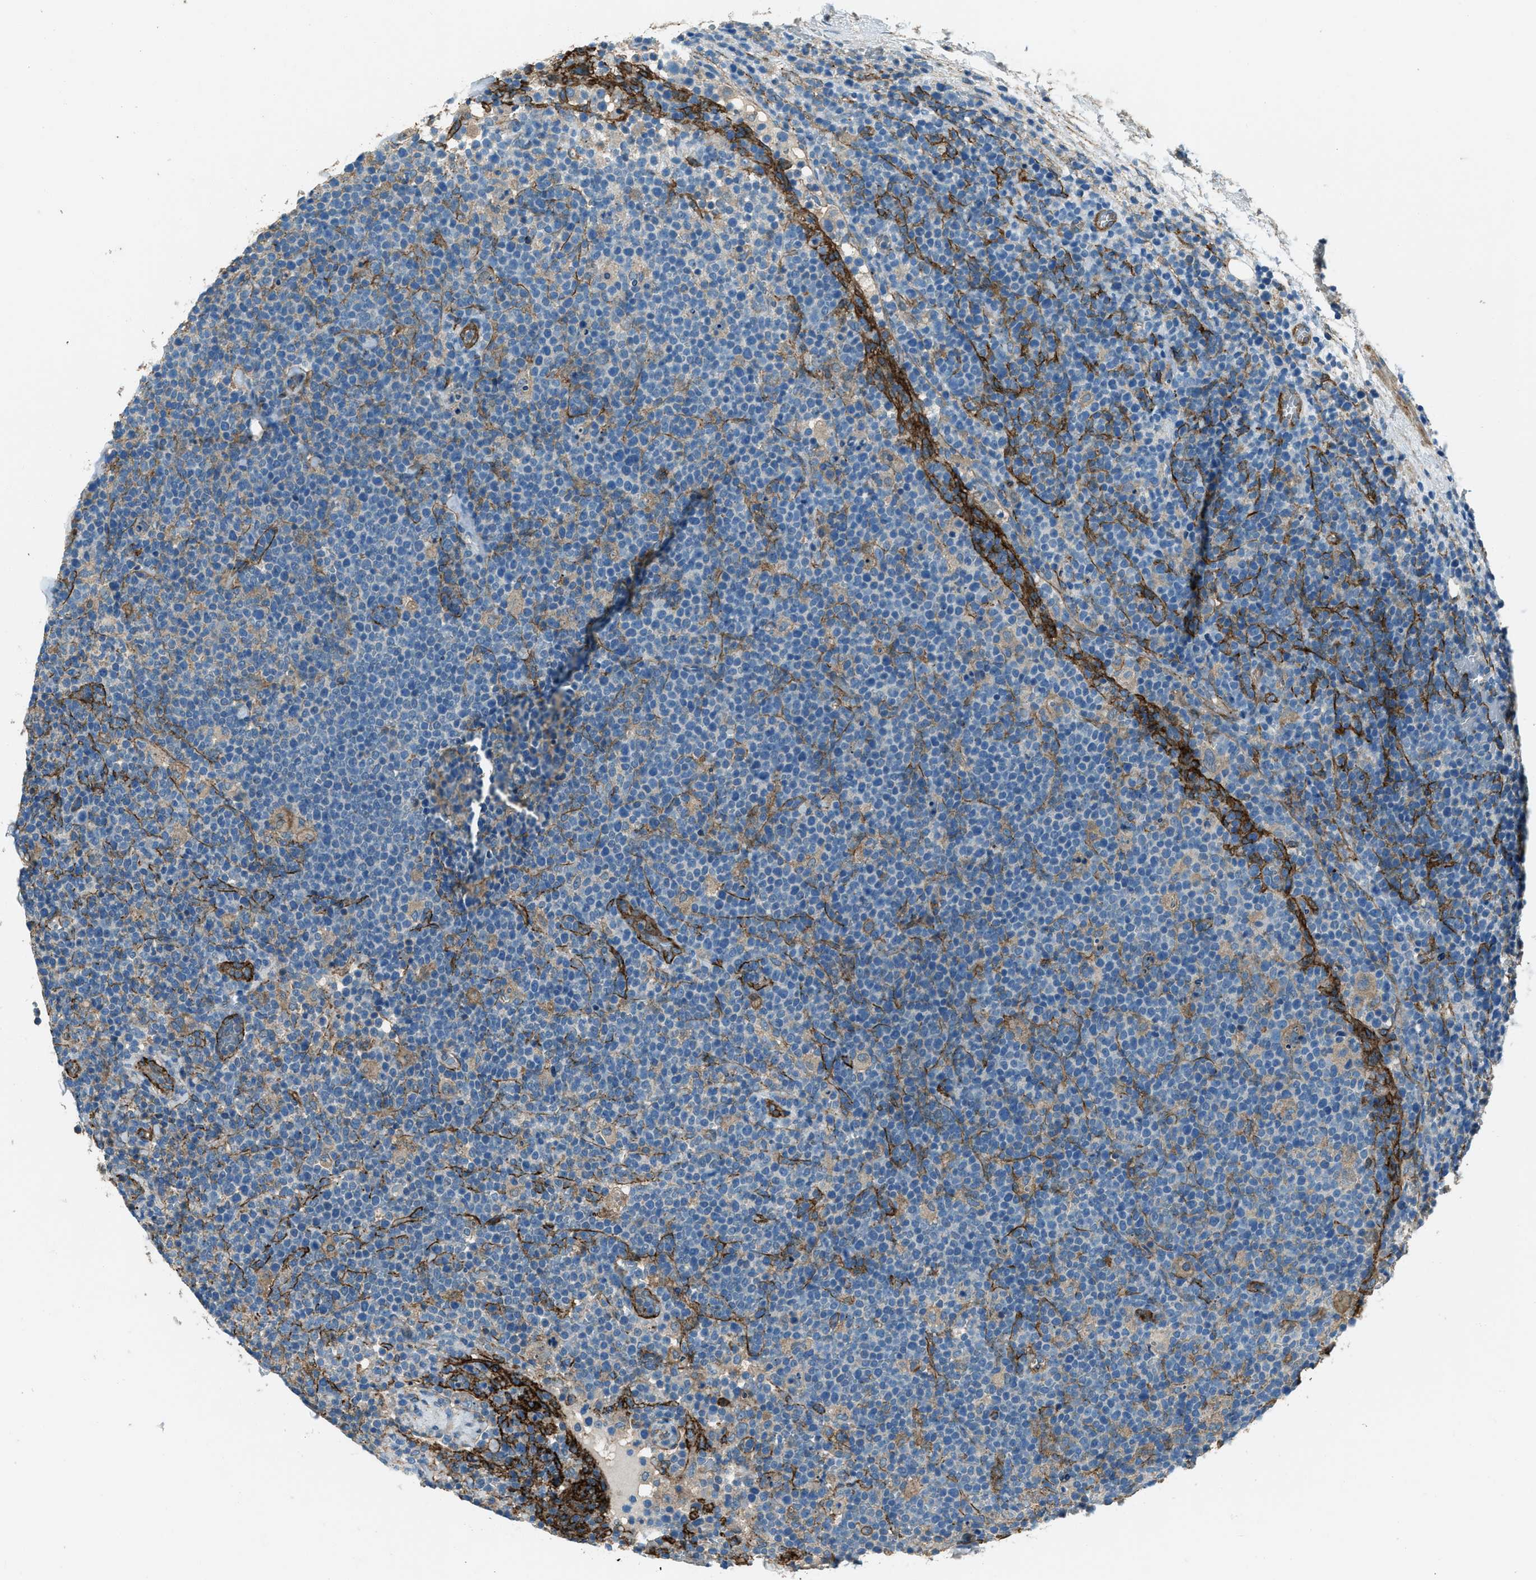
{"staining": {"intensity": "negative", "quantity": "none", "location": "none"}, "tissue": "lymphoma", "cell_type": "Tumor cells", "image_type": "cancer", "snomed": [{"axis": "morphology", "description": "Malignant lymphoma, non-Hodgkin's type, High grade"}, {"axis": "topography", "description": "Lymph node"}], "caption": "A high-resolution photomicrograph shows immunohistochemistry staining of high-grade malignant lymphoma, non-Hodgkin's type, which displays no significant expression in tumor cells.", "gene": "SVIL", "patient": {"sex": "male", "age": 61}}